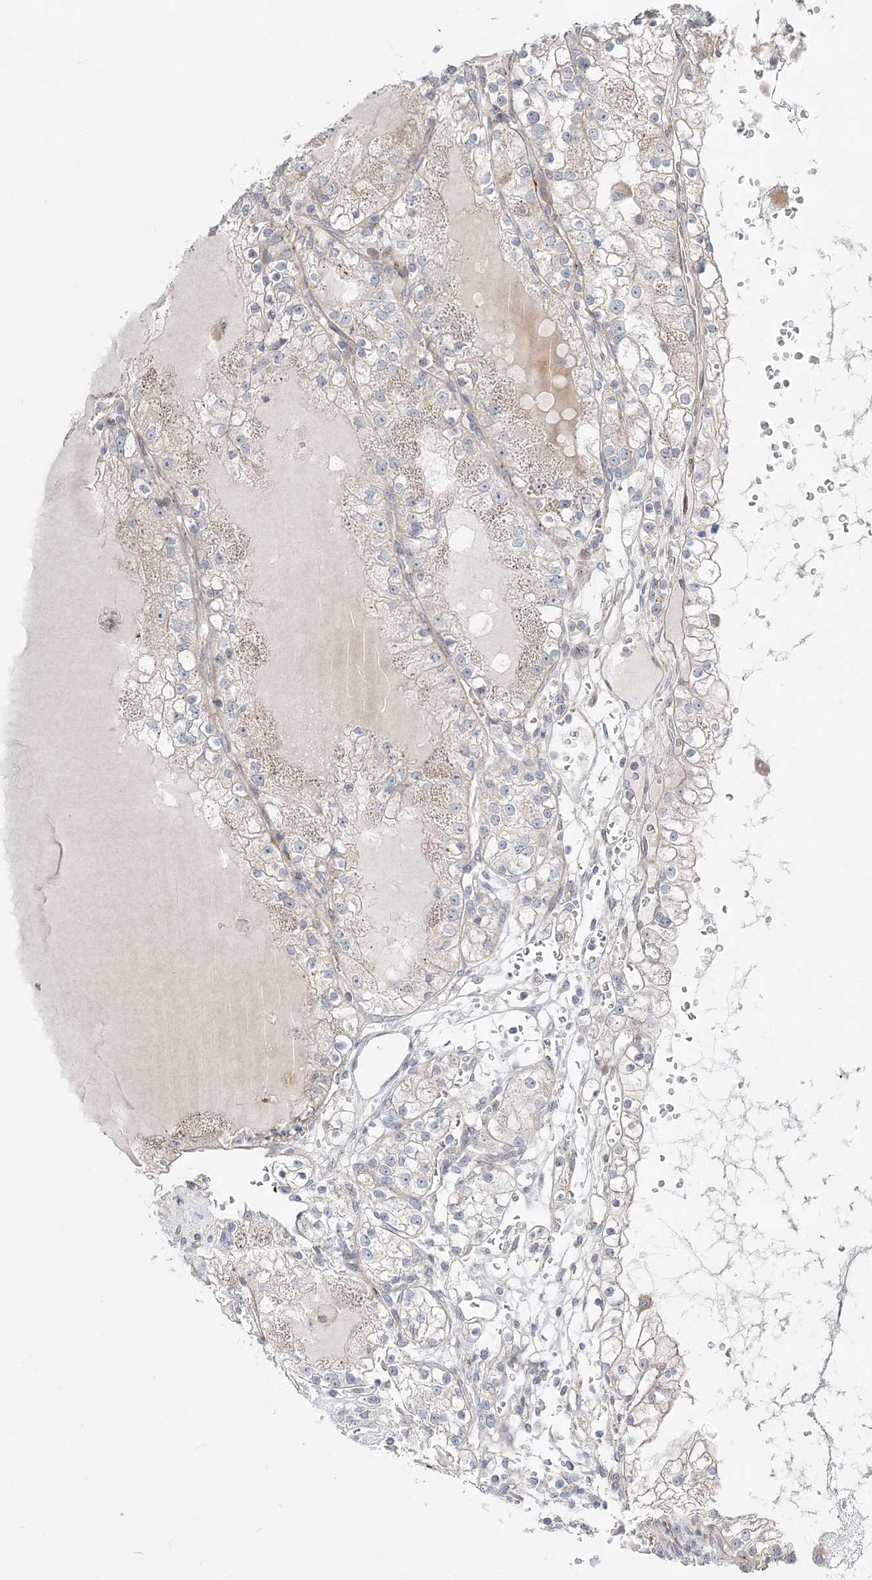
{"staining": {"intensity": "weak", "quantity": "<25%", "location": "cytoplasmic/membranous"}, "tissue": "renal cancer", "cell_type": "Tumor cells", "image_type": "cancer", "snomed": [{"axis": "morphology", "description": "Normal tissue, NOS"}, {"axis": "morphology", "description": "Adenocarcinoma, NOS"}, {"axis": "topography", "description": "Kidney"}], "caption": "Renal adenocarcinoma was stained to show a protein in brown. There is no significant positivity in tumor cells.", "gene": "CXXC5", "patient": {"sex": "male", "age": 68}}